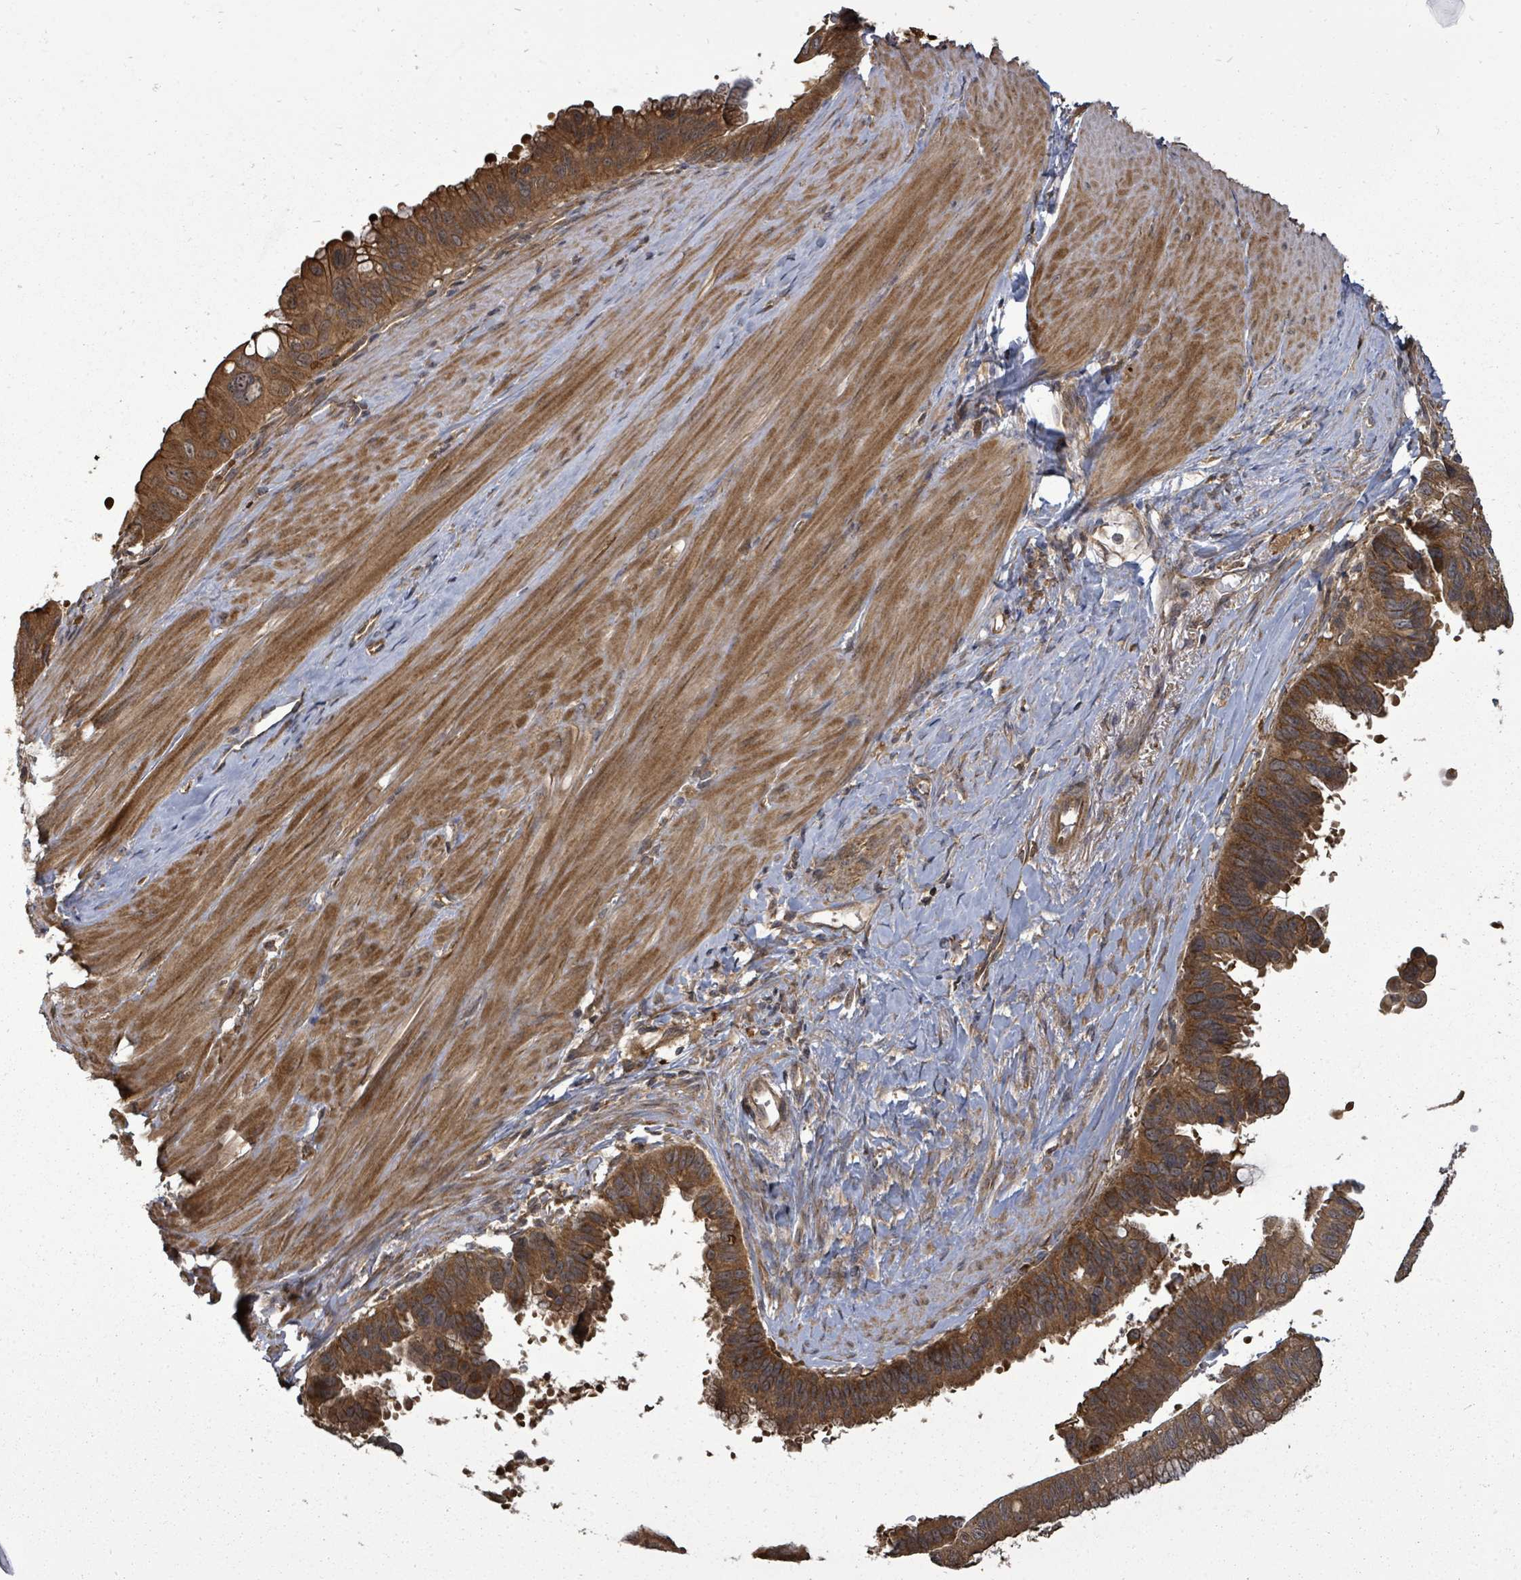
{"staining": {"intensity": "strong", "quantity": ">75%", "location": "cytoplasmic/membranous"}, "tissue": "pancreatic cancer", "cell_type": "Tumor cells", "image_type": "cancer", "snomed": [{"axis": "morphology", "description": "Inflammation, NOS"}, {"axis": "morphology", "description": "Adenocarcinoma, NOS"}, {"axis": "topography", "description": "Pancreas"}], "caption": "This histopathology image shows immunohistochemistry (IHC) staining of human adenocarcinoma (pancreatic), with high strong cytoplasmic/membranous expression in about >75% of tumor cells.", "gene": "EIF3C", "patient": {"sex": "female", "age": 56}}